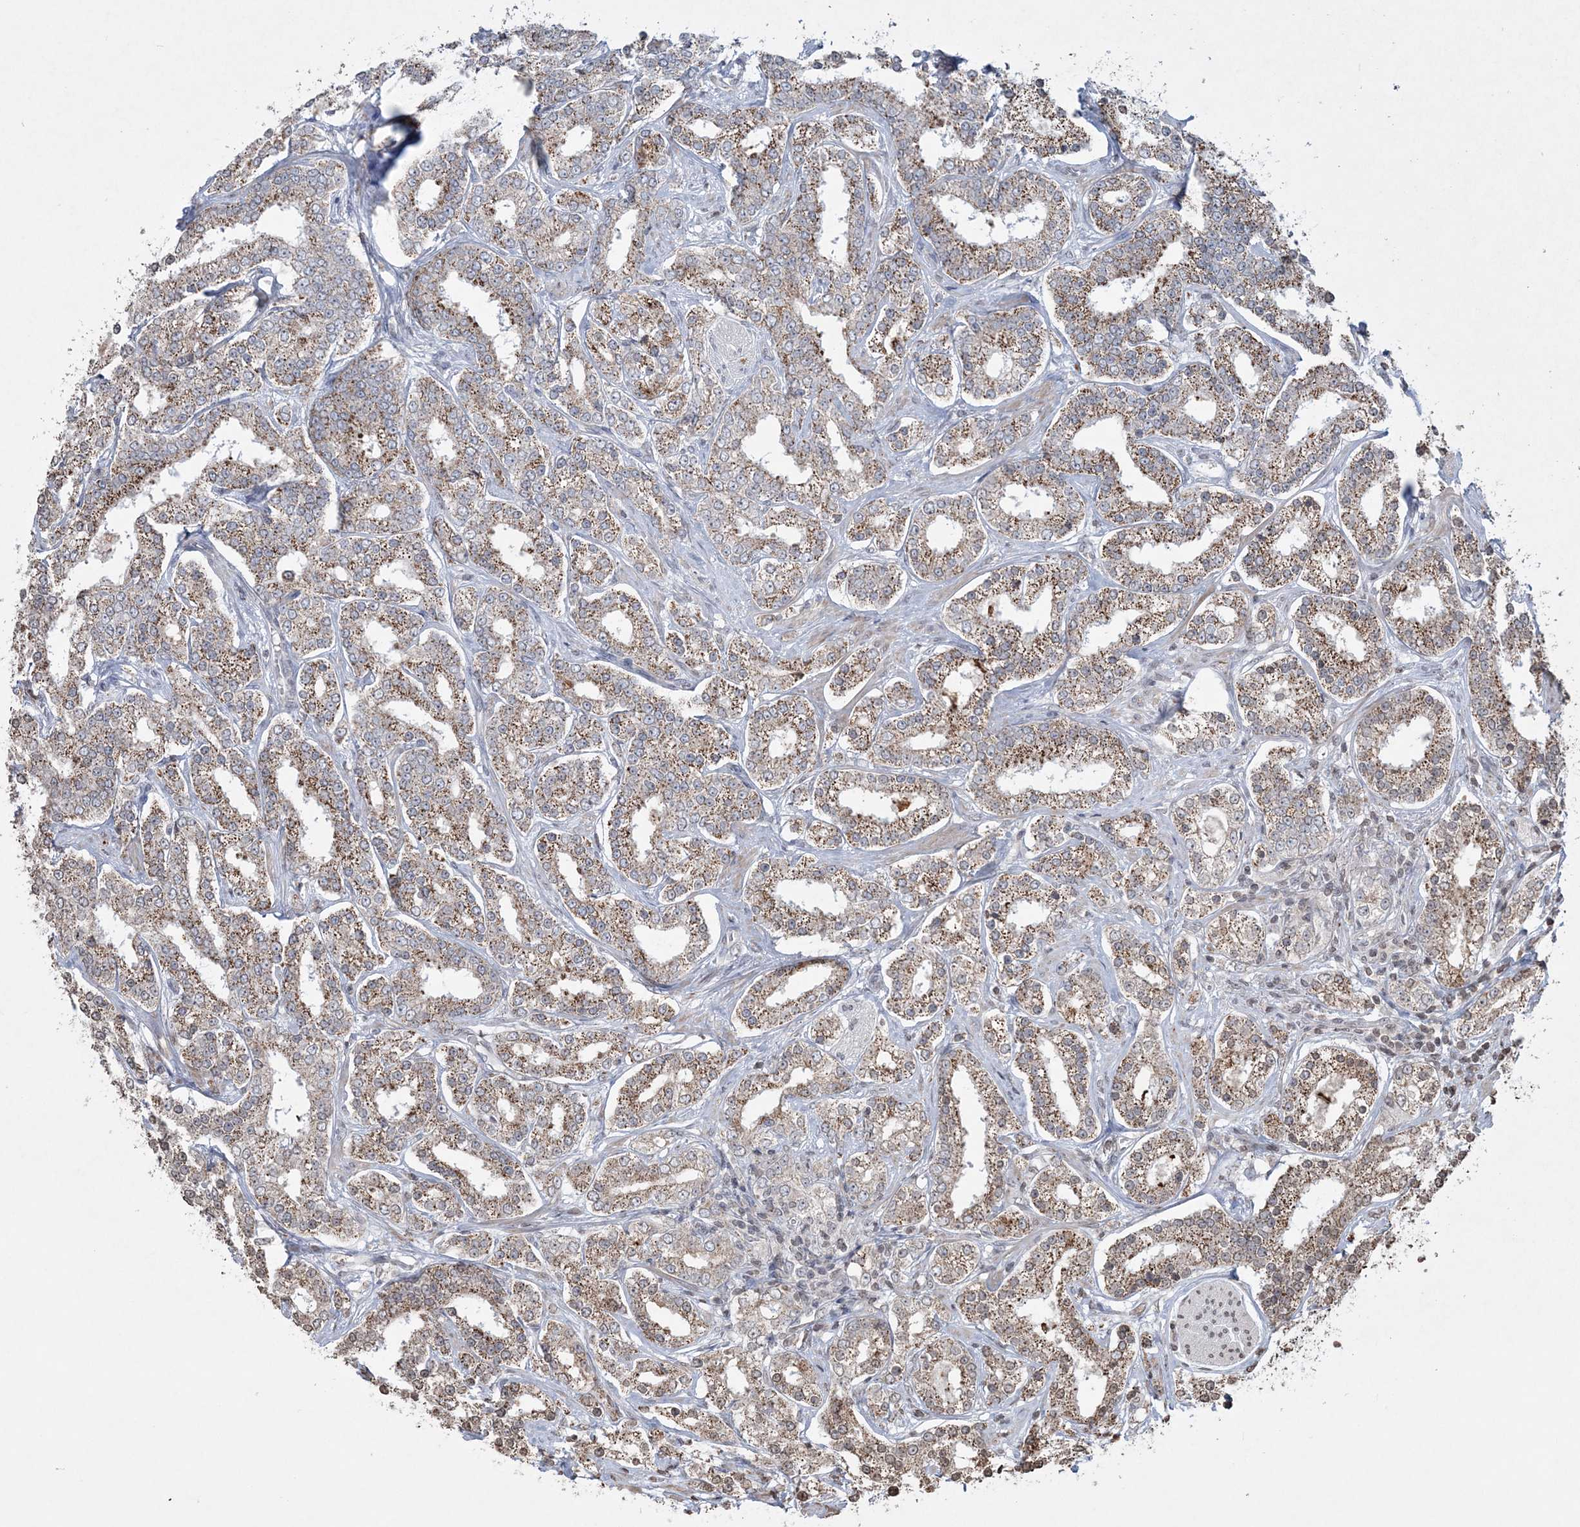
{"staining": {"intensity": "strong", "quantity": "25%-75%", "location": "cytoplasmic/membranous"}, "tissue": "prostate cancer", "cell_type": "Tumor cells", "image_type": "cancer", "snomed": [{"axis": "morphology", "description": "Normal tissue, NOS"}, {"axis": "morphology", "description": "Adenocarcinoma, High grade"}, {"axis": "topography", "description": "Prostate"}], "caption": "Strong cytoplasmic/membranous protein staining is appreciated in approximately 25%-75% of tumor cells in prostate cancer (high-grade adenocarcinoma). (Brightfield microscopy of DAB IHC at high magnification).", "gene": "TTC7A", "patient": {"sex": "male", "age": 83}}